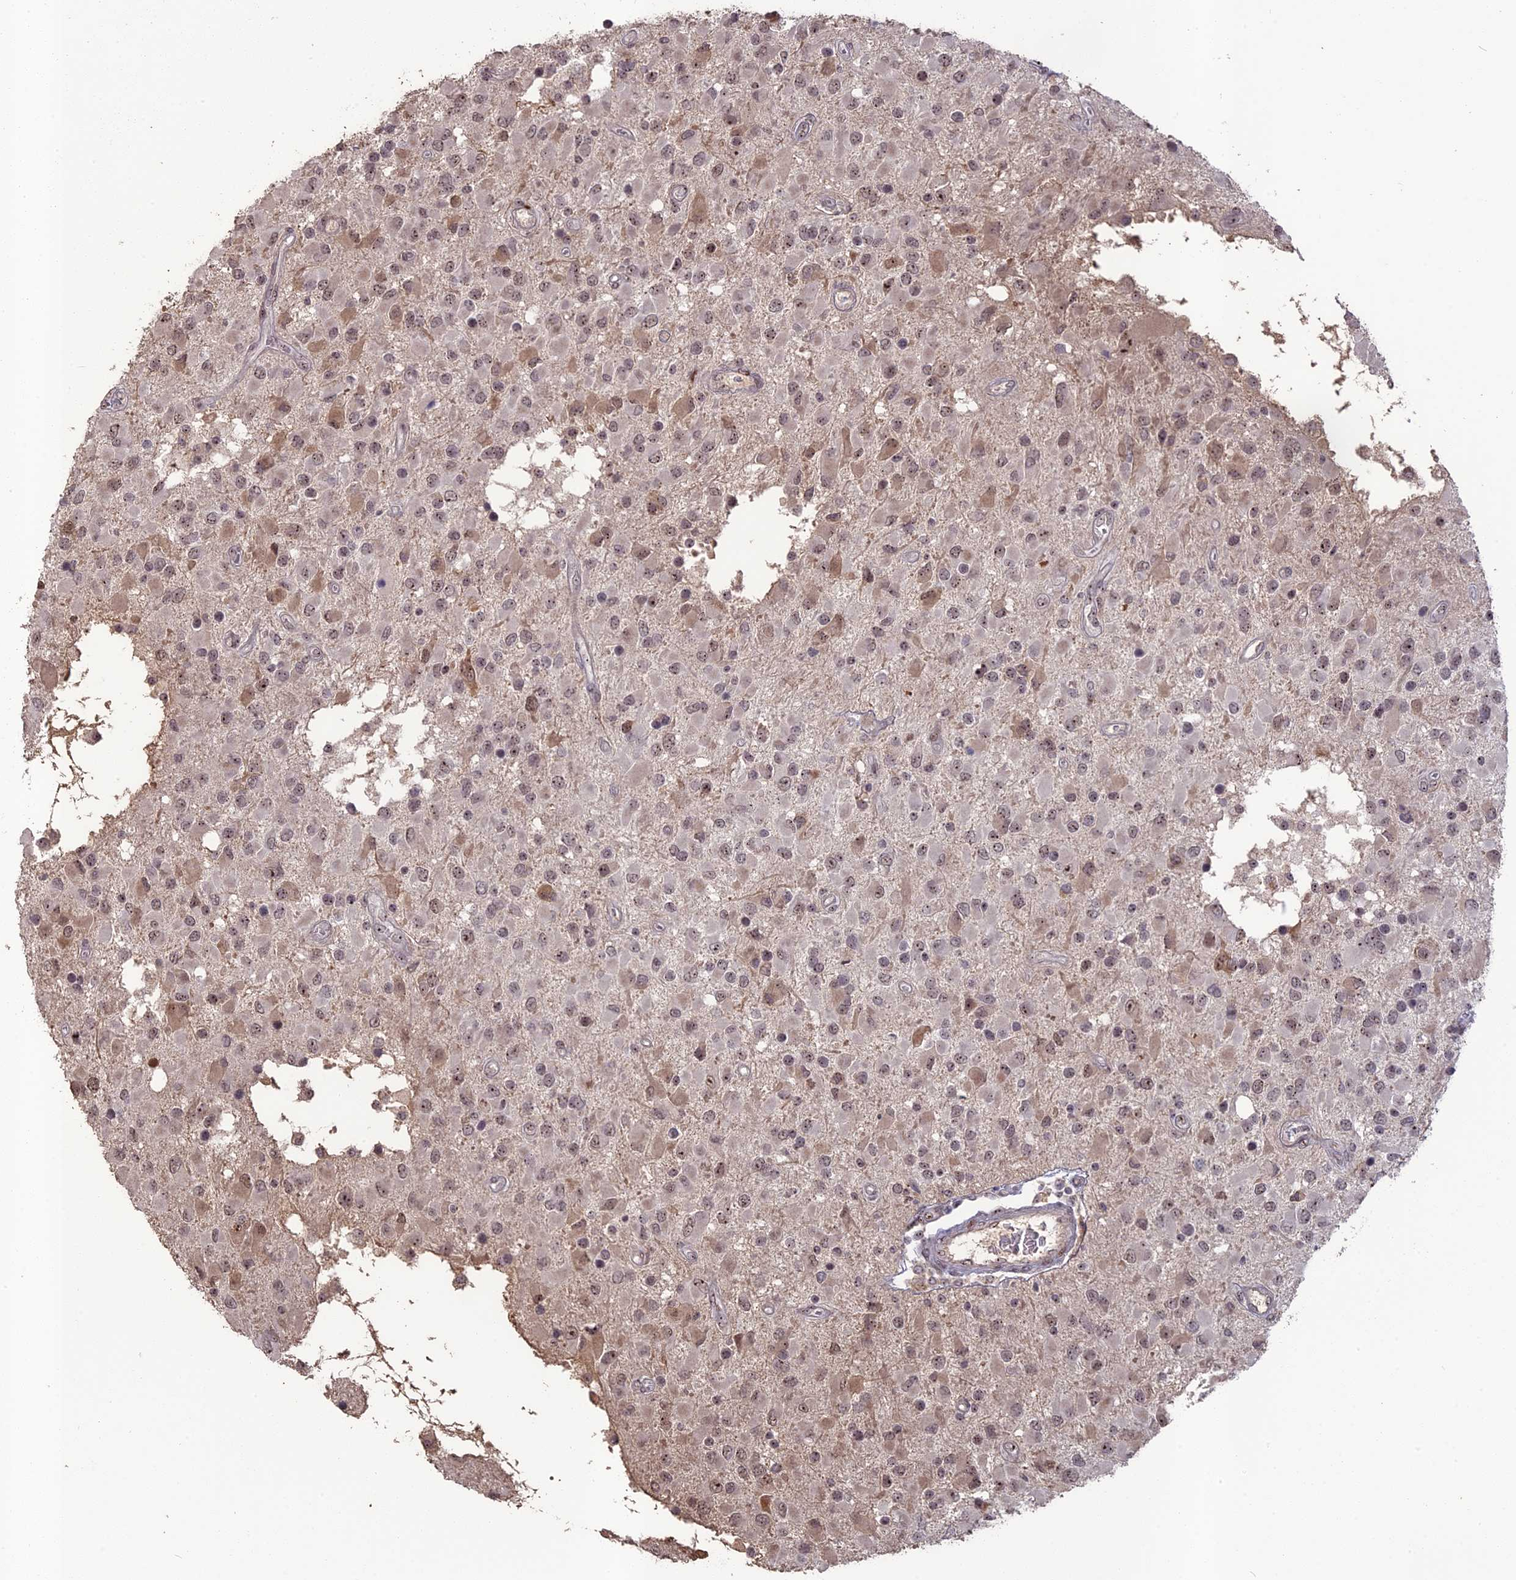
{"staining": {"intensity": "moderate", "quantity": ">75%", "location": "nuclear"}, "tissue": "glioma", "cell_type": "Tumor cells", "image_type": "cancer", "snomed": [{"axis": "morphology", "description": "Glioma, malignant, High grade"}, {"axis": "topography", "description": "Brain"}], "caption": "The histopathology image demonstrates a brown stain indicating the presence of a protein in the nuclear of tumor cells in glioma. The protein is shown in brown color, while the nuclei are stained blue.", "gene": "FAM131A", "patient": {"sex": "male", "age": 53}}